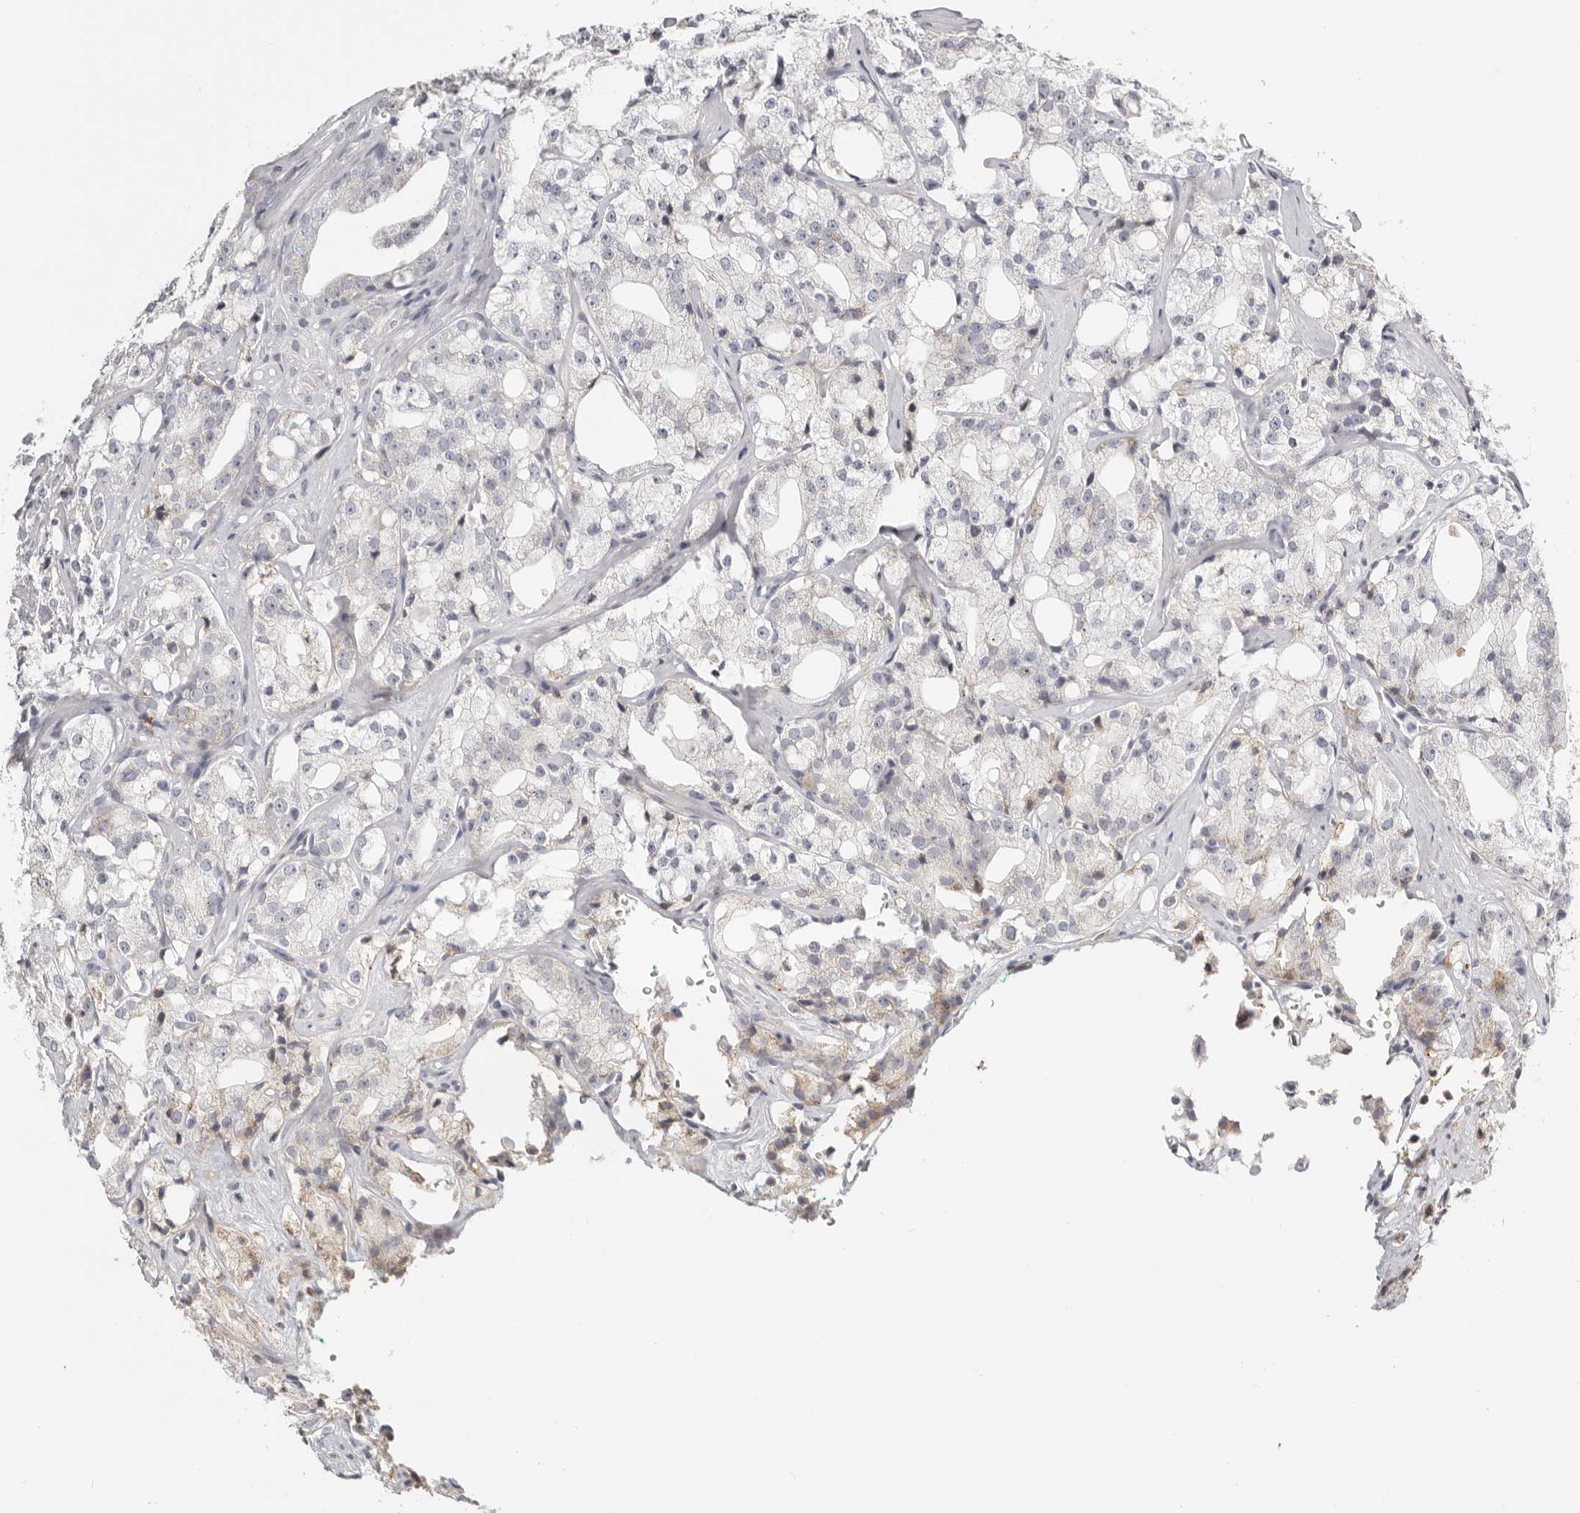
{"staining": {"intensity": "negative", "quantity": "none", "location": "none"}, "tissue": "prostate cancer", "cell_type": "Tumor cells", "image_type": "cancer", "snomed": [{"axis": "morphology", "description": "Adenocarcinoma, High grade"}, {"axis": "topography", "description": "Prostate"}], "caption": "Tumor cells show no significant protein positivity in prostate cancer (high-grade adenocarcinoma).", "gene": "IL32", "patient": {"sex": "male", "age": 64}}